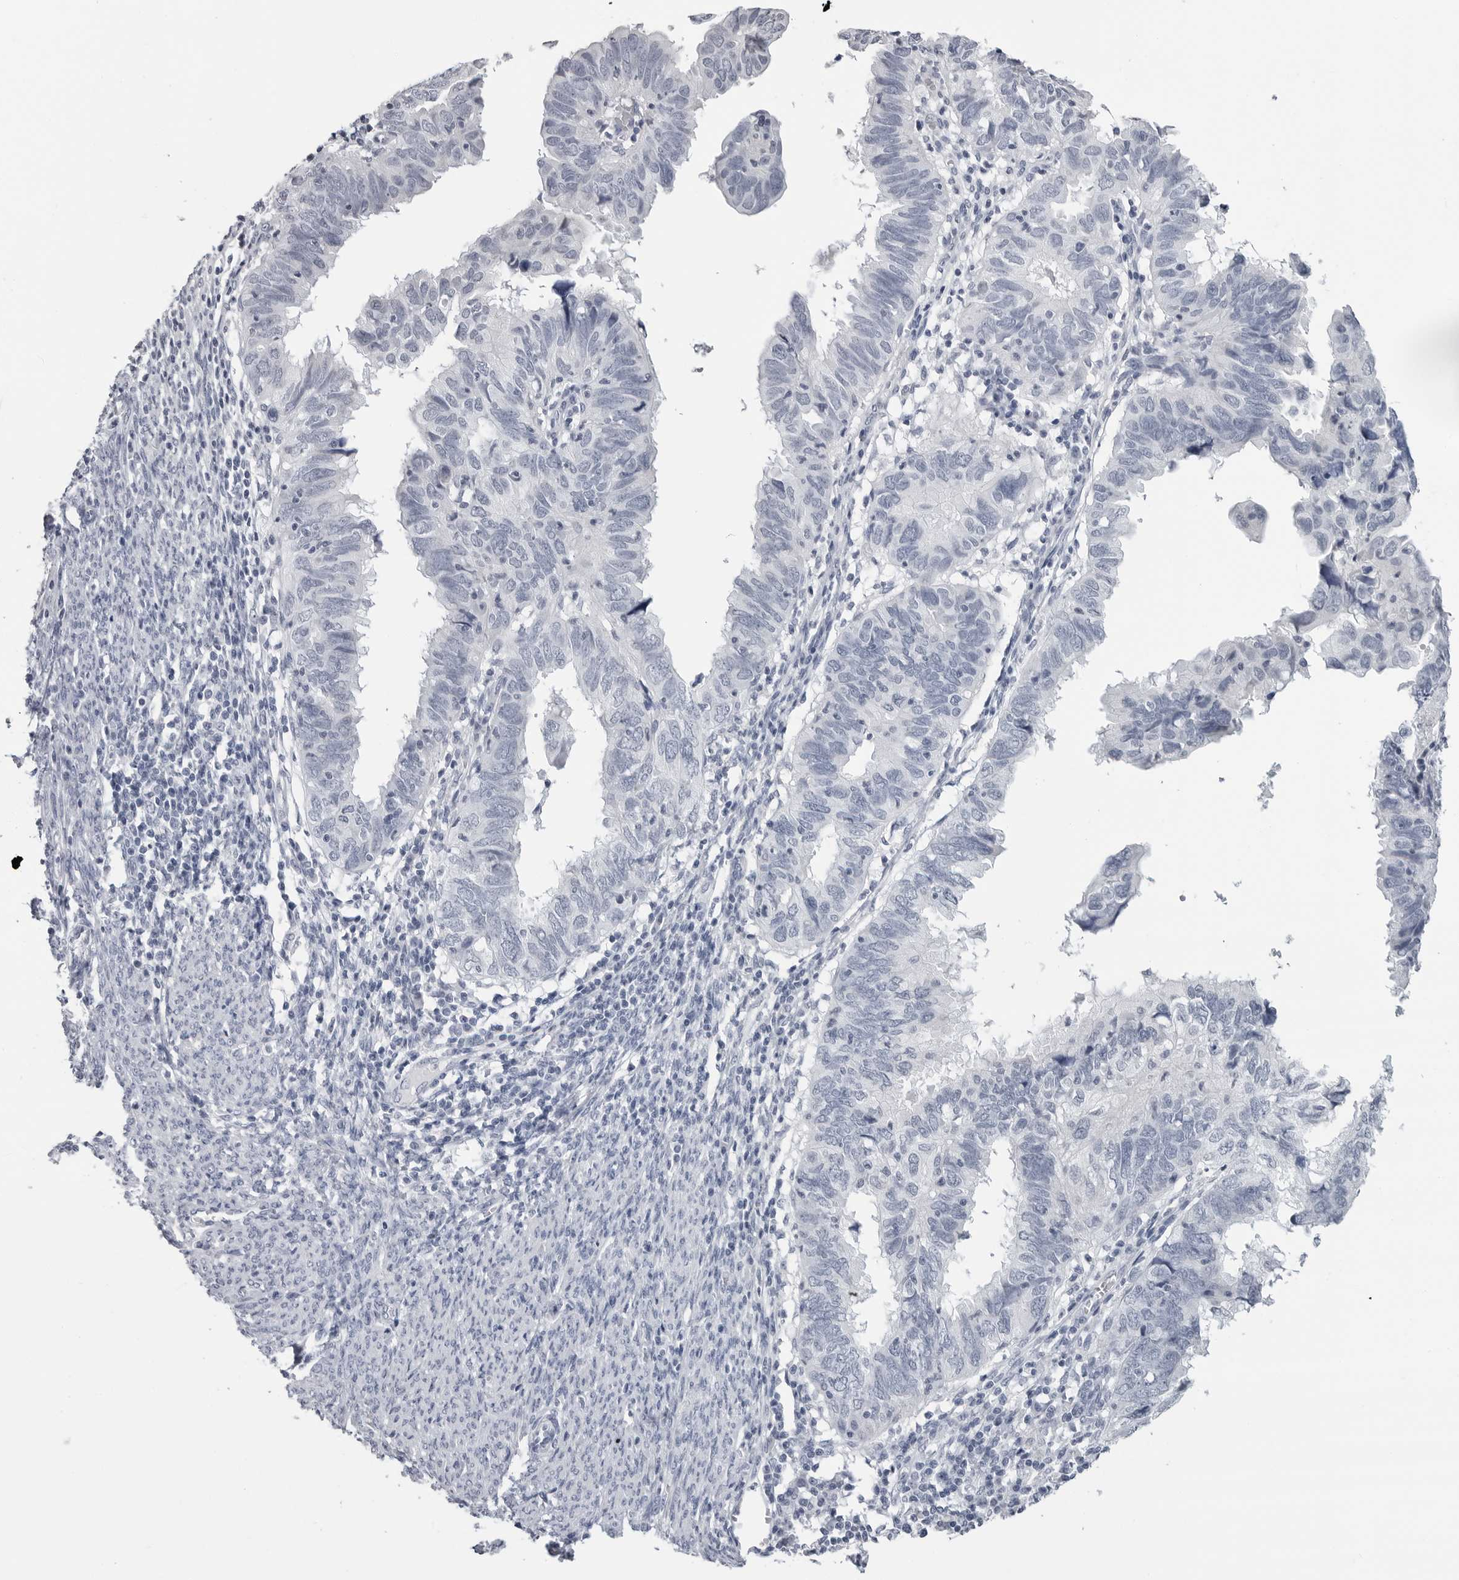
{"staining": {"intensity": "negative", "quantity": "none", "location": "none"}, "tissue": "endometrial cancer", "cell_type": "Tumor cells", "image_type": "cancer", "snomed": [{"axis": "morphology", "description": "Adenocarcinoma, NOS"}, {"axis": "topography", "description": "Uterus"}], "caption": "DAB (3,3'-diaminobenzidine) immunohistochemical staining of human endometrial adenocarcinoma shows no significant positivity in tumor cells.", "gene": "PGA3", "patient": {"sex": "female", "age": 77}}